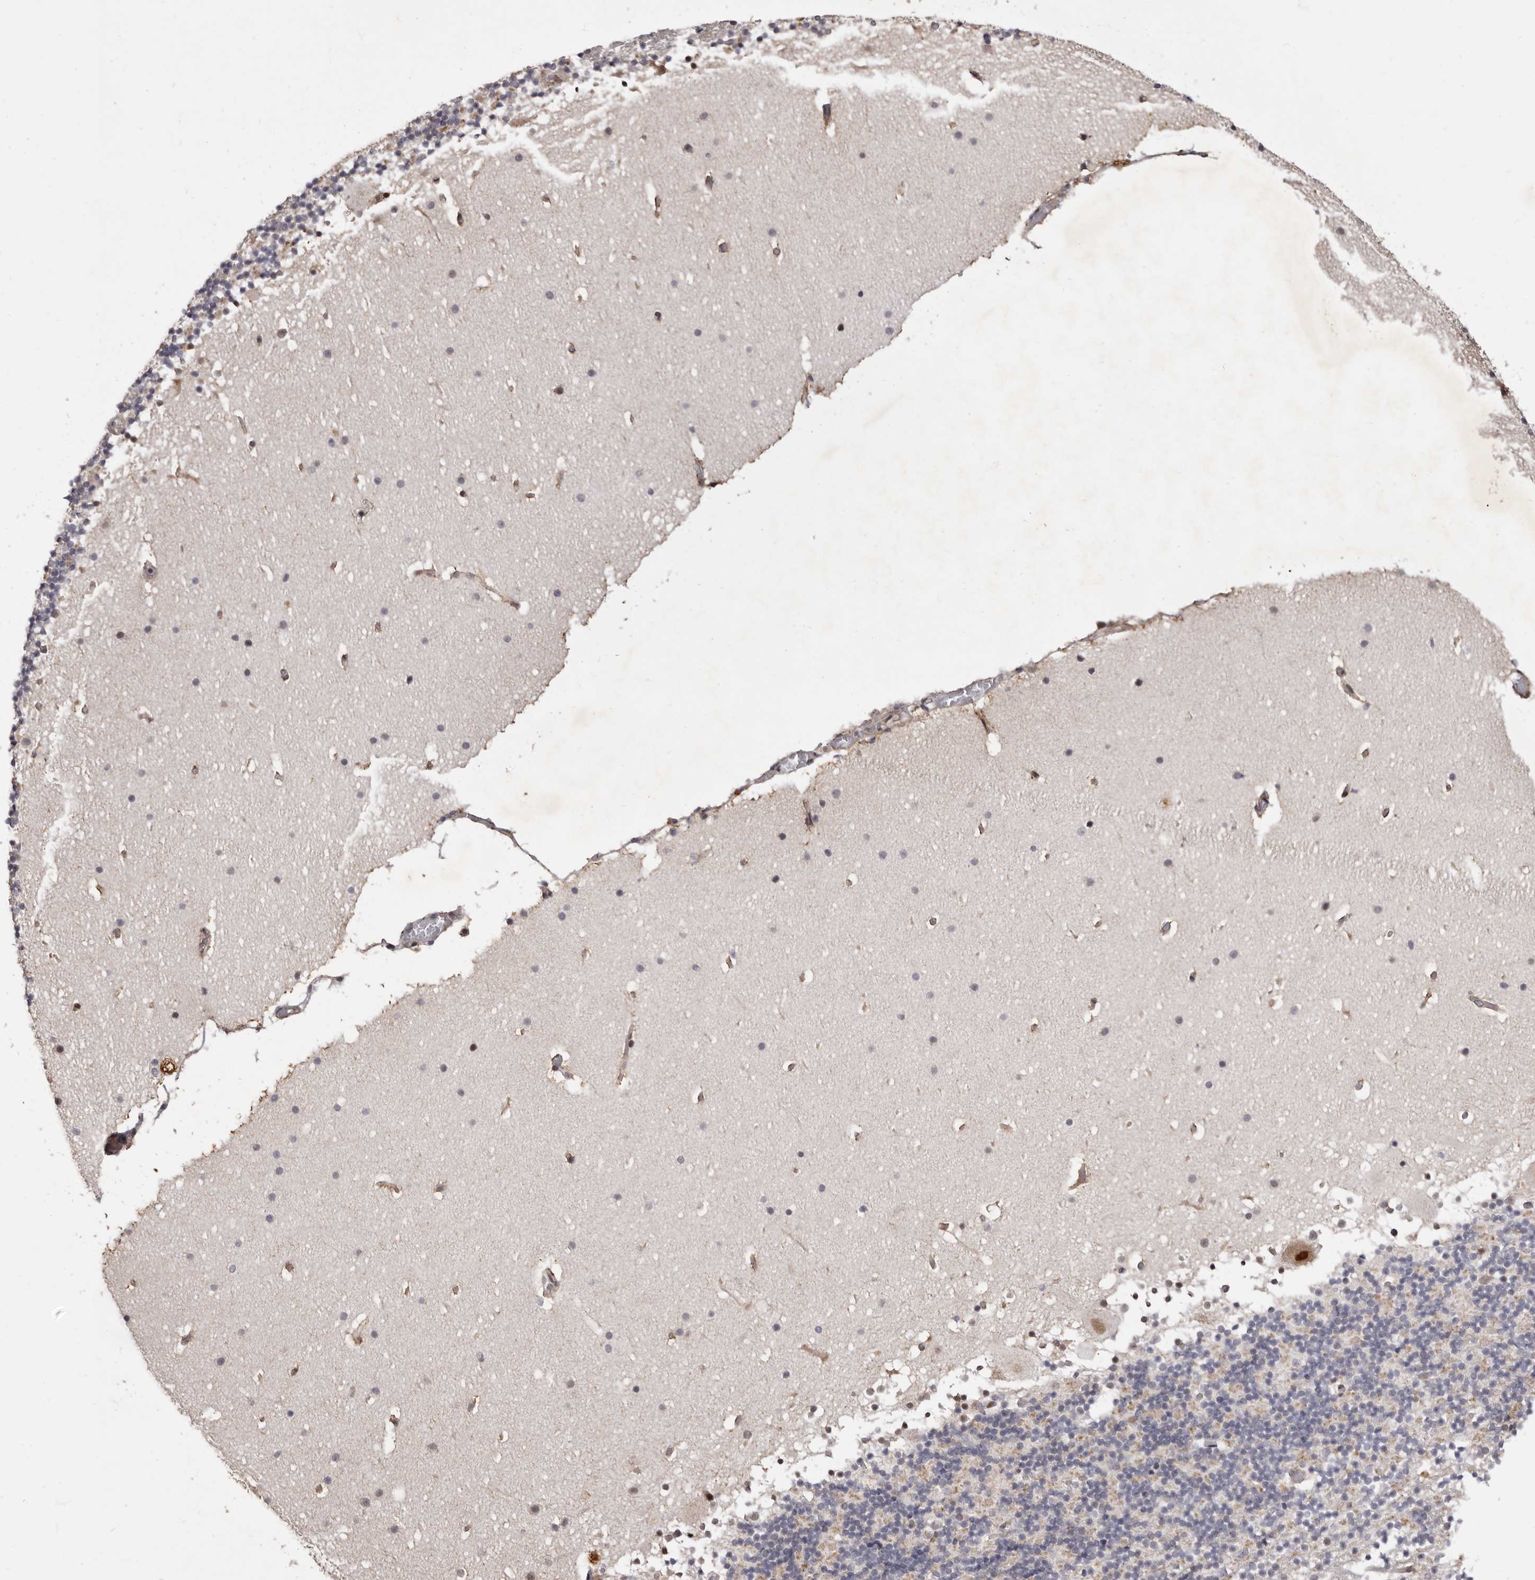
{"staining": {"intensity": "negative", "quantity": "none", "location": "none"}, "tissue": "cerebellum", "cell_type": "Cells in granular layer", "image_type": "normal", "snomed": [{"axis": "morphology", "description": "Normal tissue, NOS"}, {"axis": "topography", "description": "Cerebellum"}], "caption": "The histopathology image exhibits no staining of cells in granular layer in normal cerebellum.", "gene": "ZNF326", "patient": {"sex": "male", "age": 57}}